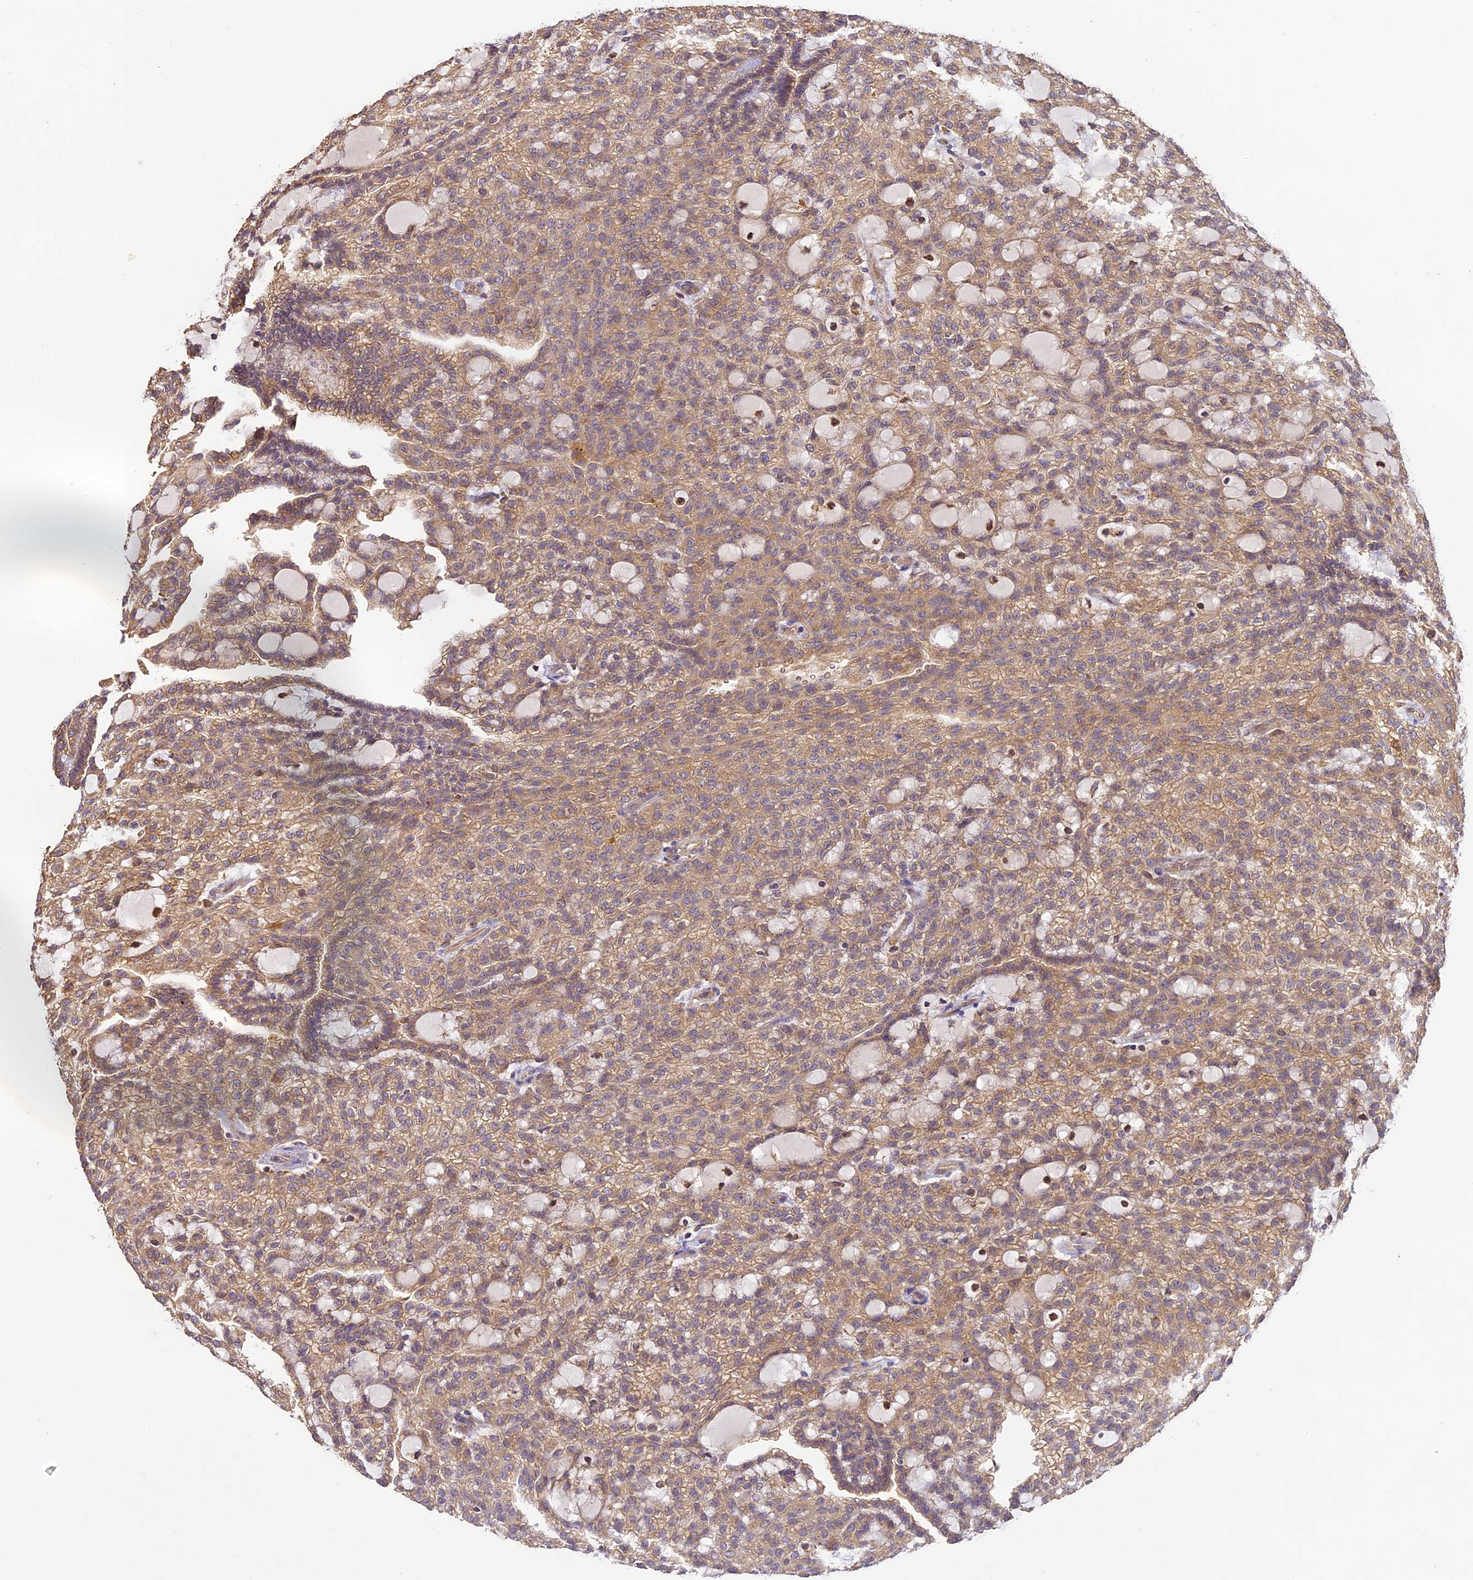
{"staining": {"intensity": "moderate", "quantity": ">75%", "location": "cytoplasmic/membranous"}, "tissue": "renal cancer", "cell_type": "Tumor cells", "image_type": "cancer", "snomed": [{"axis": "morphology", "description": "Adenocarcinoma, NOS"}, {"axis": "topography", "description": "Kidney"}], "caption": "A histopathology image showing moderate cytoplasmic/membranous positivity in about >75% of tumor cells in renal adenocarcinoma, as visualized by brown immunohistochemical staining.", "gene": "BRAP", "patient": {"sex": "male", "age": 63}}